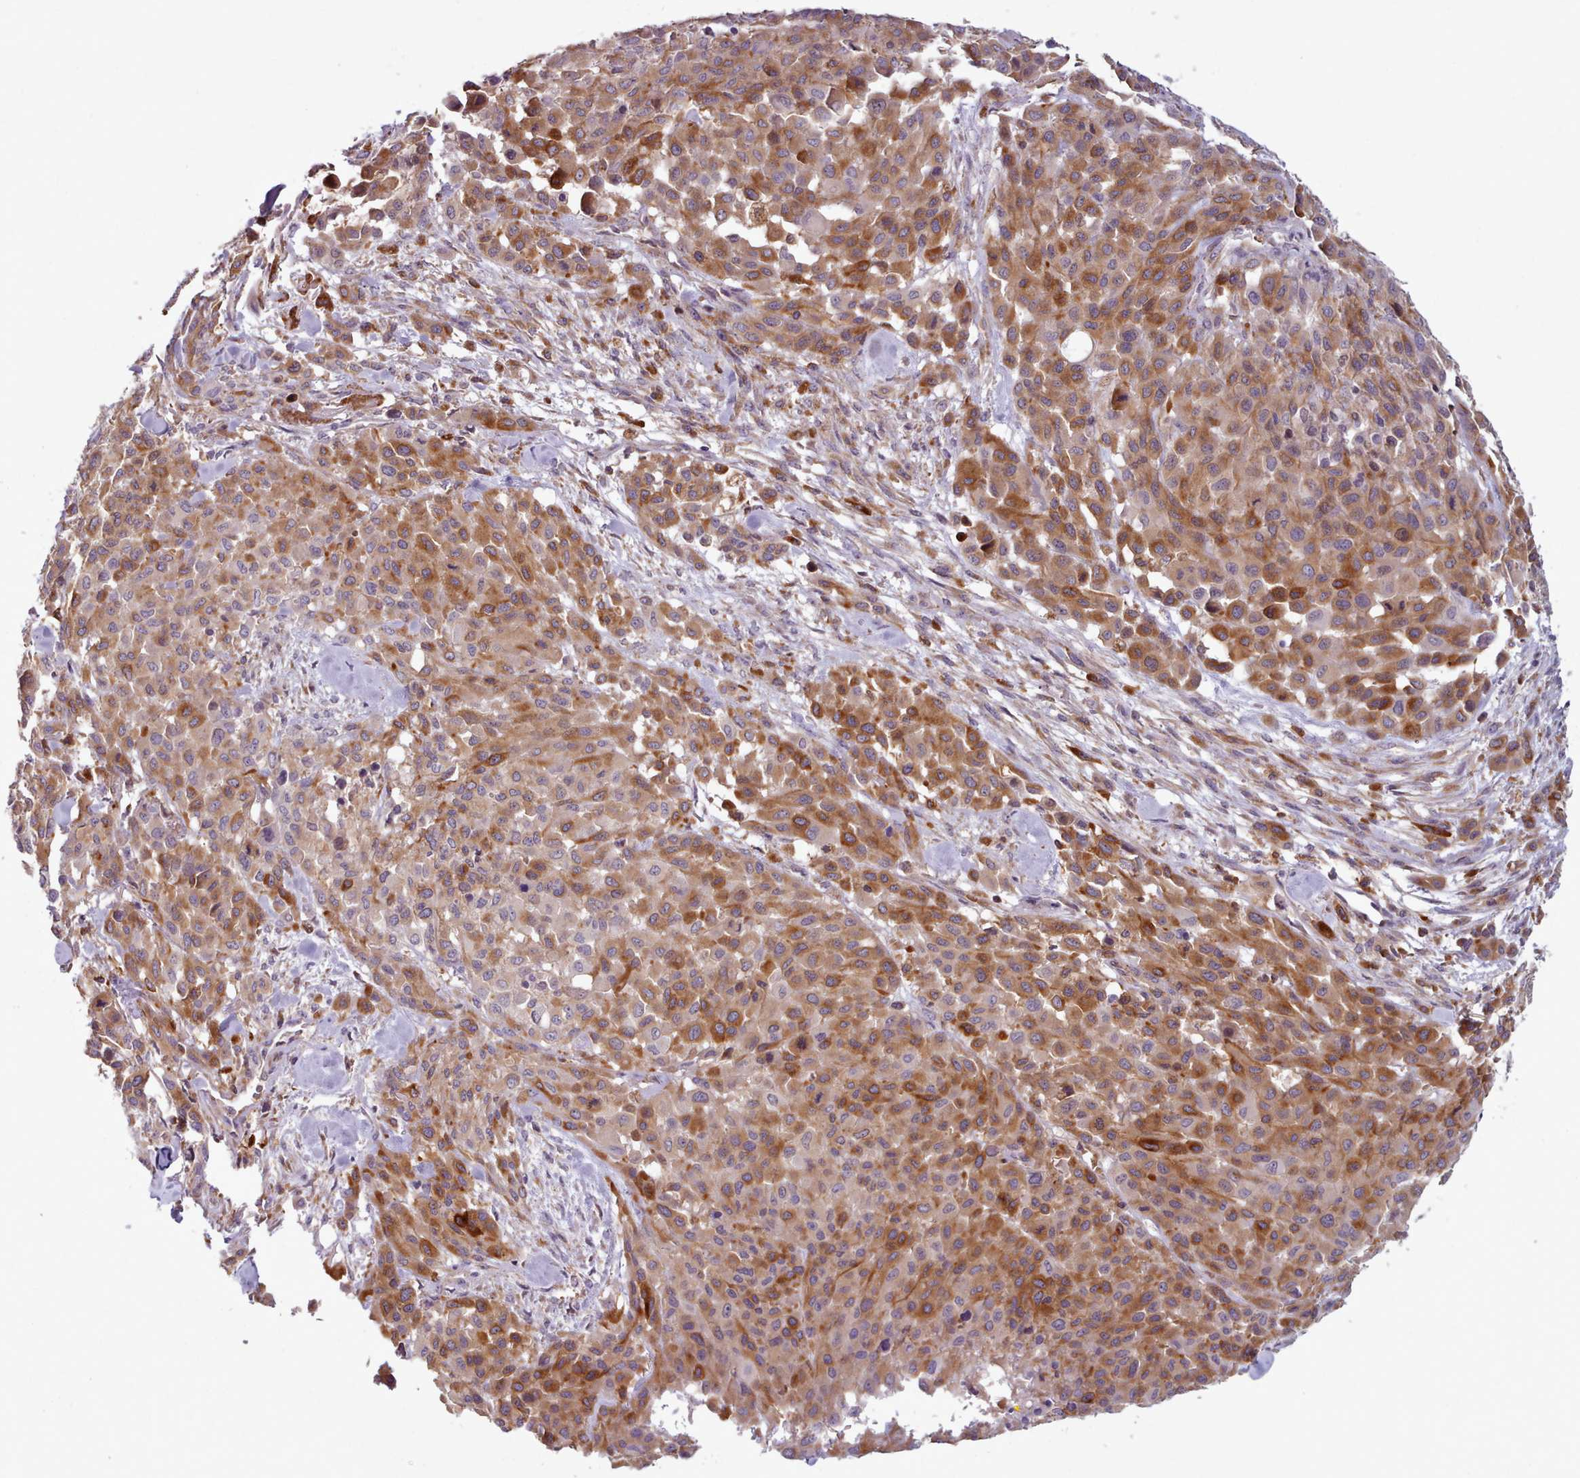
{"staining": {"intensity": "moderate", "quantity": ">75%", "location": "cytoplasmic/membranous"}, "tissue": "melanoma", "cell_type": "Tumor cells", "image_type": "cancer", "snomed": [{"axis": "morphology", "description": "Malignant melanoma, Metastatic site"}, {"axis": "topography", "description": "Skin"}], "caption": "Protein staining by immunohistochemistry reveals moderate cytoplasmic/membranous staining in about >75% of tumor cells in melanoma.", "gene": "CRYBG1", "patient": {"sex": "female", "age": 81}}